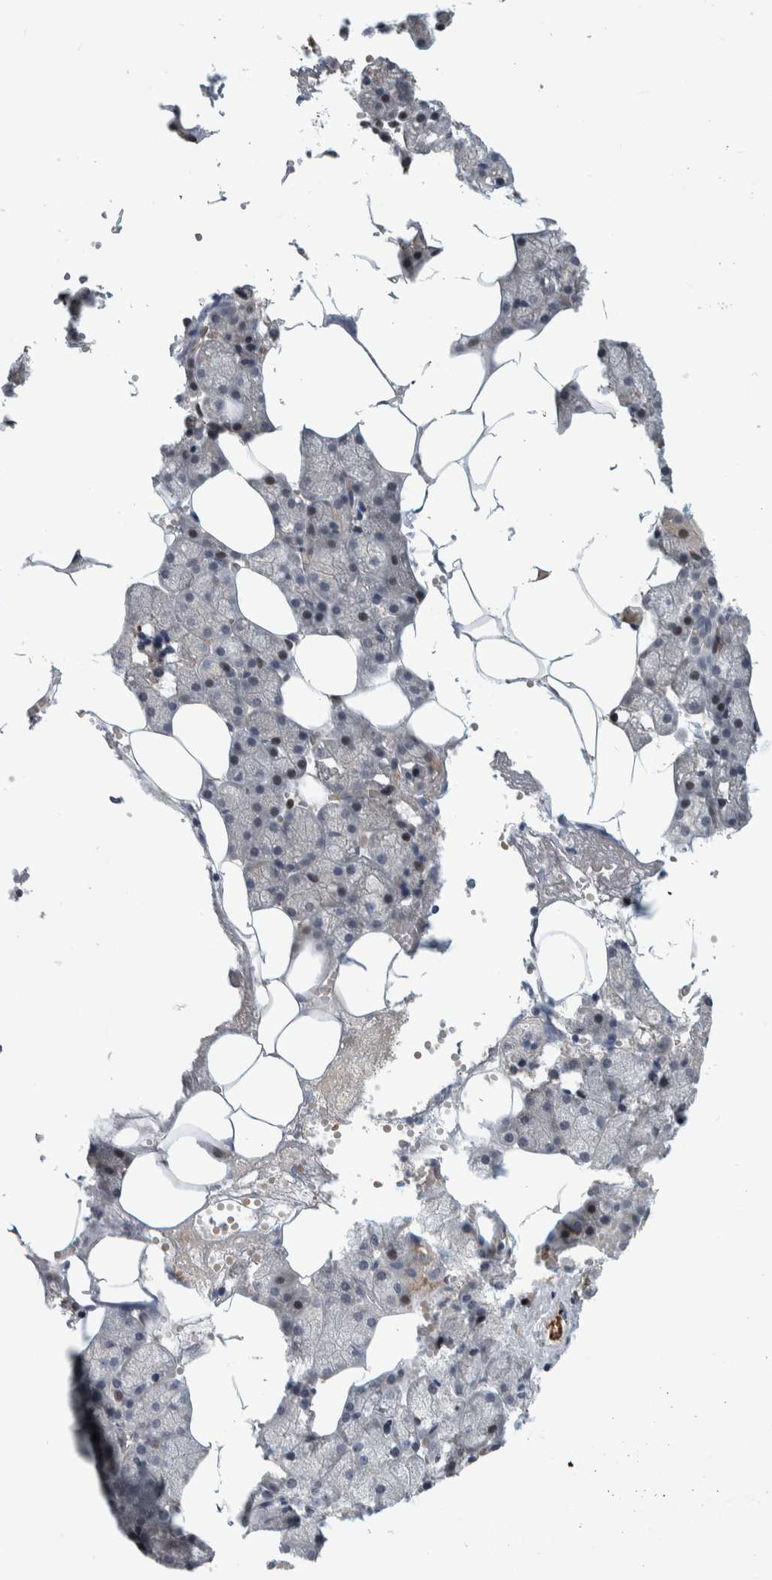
{"staining": {"intensity": "weak", "quantity": "<25%", "location": "cytoplasmic/membranous,nuclear"}, "tissue": "salivary gland", "cell_type": "Glandular cells", "image_type": "normal", "snomed": [{"axis": "morphology", "description": "Normal tissue, NOS"}, {"axis": "topography", "description": "Salivary gland"}], "caption": "Image shows no protein positivity in glandular cells of benign salivary gland. (IHC, brightfield microscopy, high magnification).", "gene": "MSL1", "patient": {"sex": "male", "age": 62}}